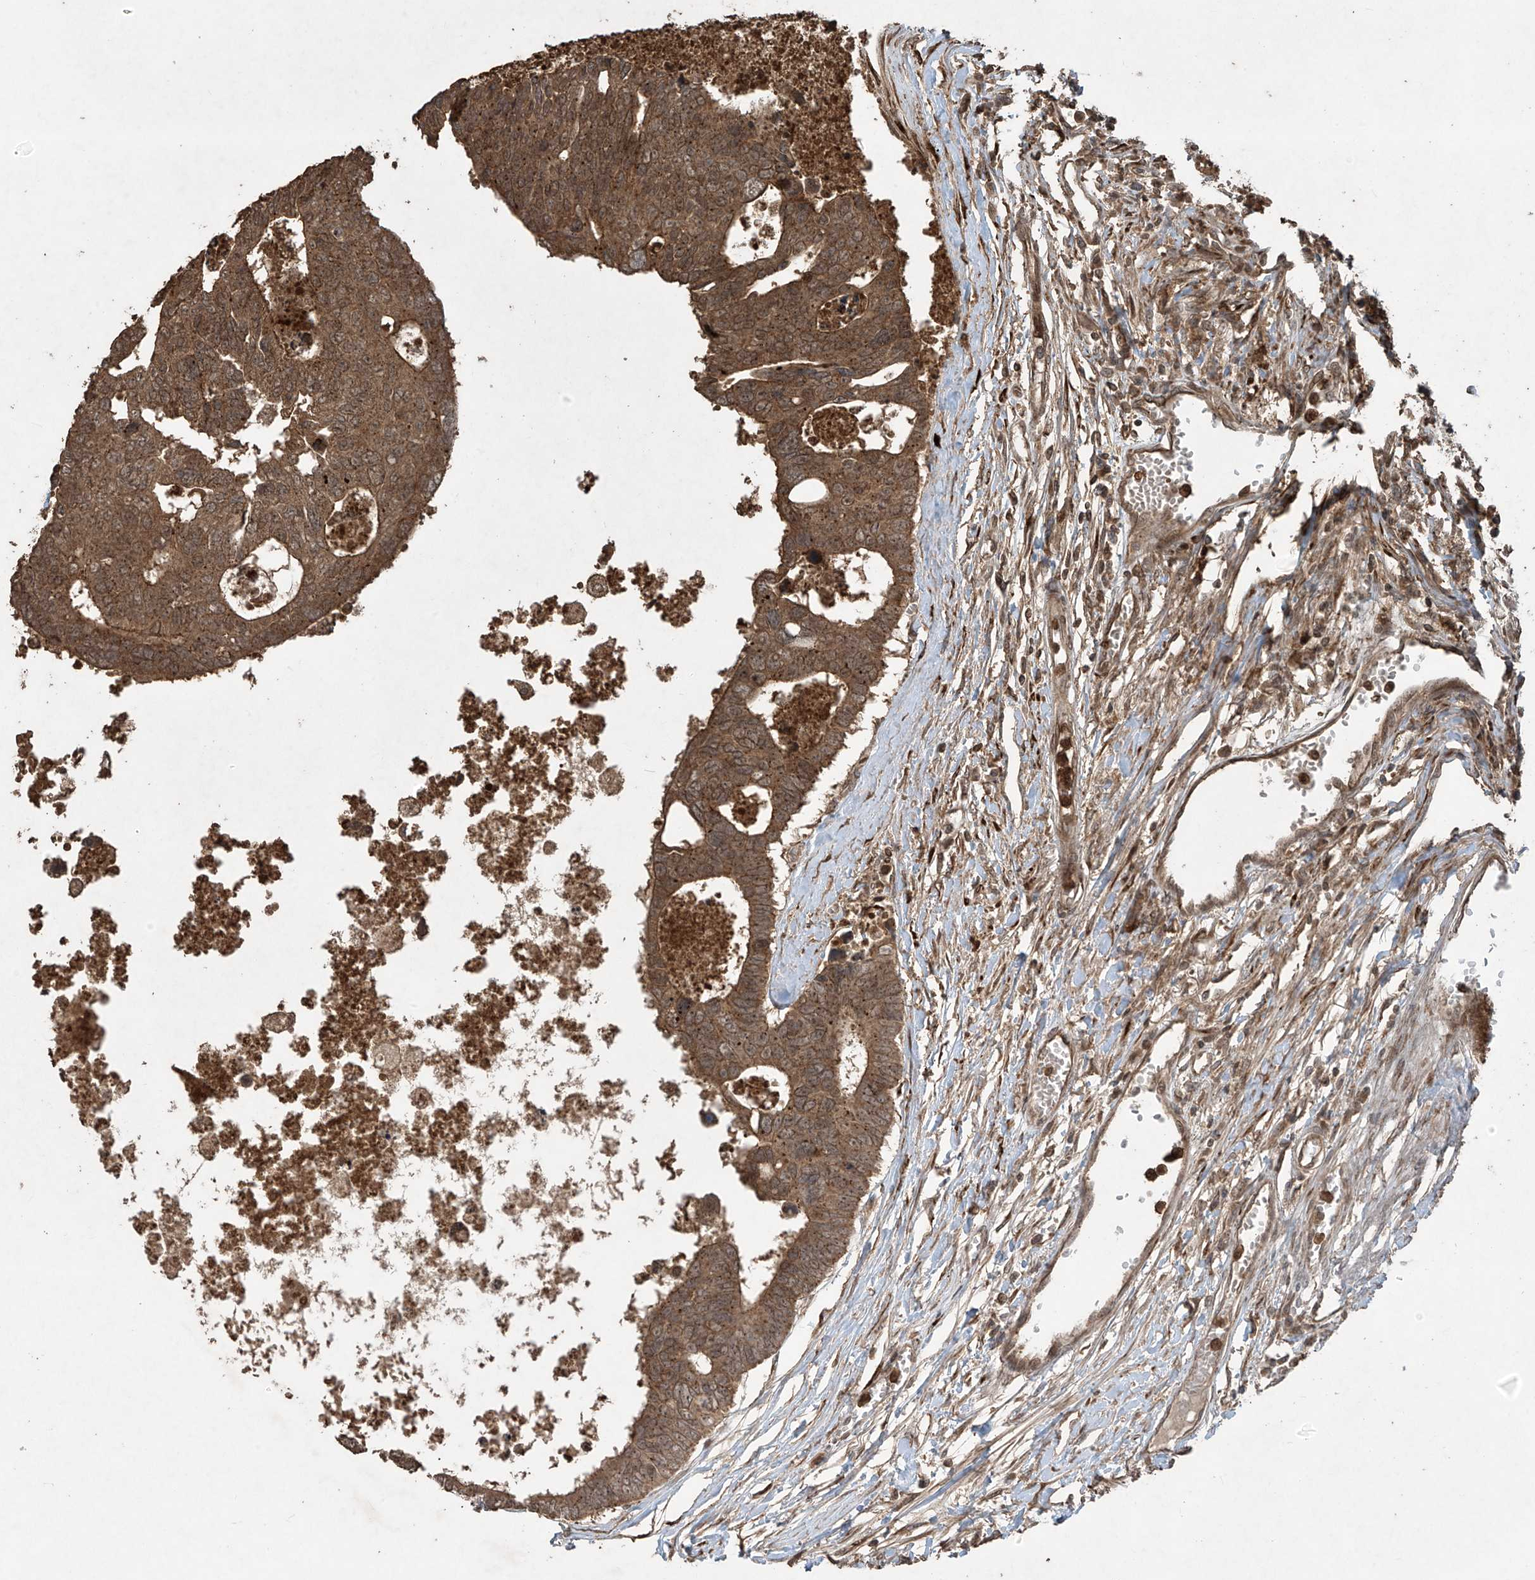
{"staining": {"intensity": "moderate", "quantity": ">75%", "location": "cytoplasmic/membranous"}, "tissue": "colorectal cancer", "cell_type": "Tumor cells", "image_type": "cancer", "snomed": [{"axis": "morphology", "description": "Adenocarcinoma, NOS"}, {"axis": "topography", "description": "Rectum"}], "caption": "High-power microscopy captured an immunohistochemistry photomicrograph of colorectal adenocarcinoma, revealing moderate cytoplasmic/membranous positivity in approximately >75% of tumor cells.", "gene": "PGPEP1", "patient": {"sex": "male", "age": 84}}